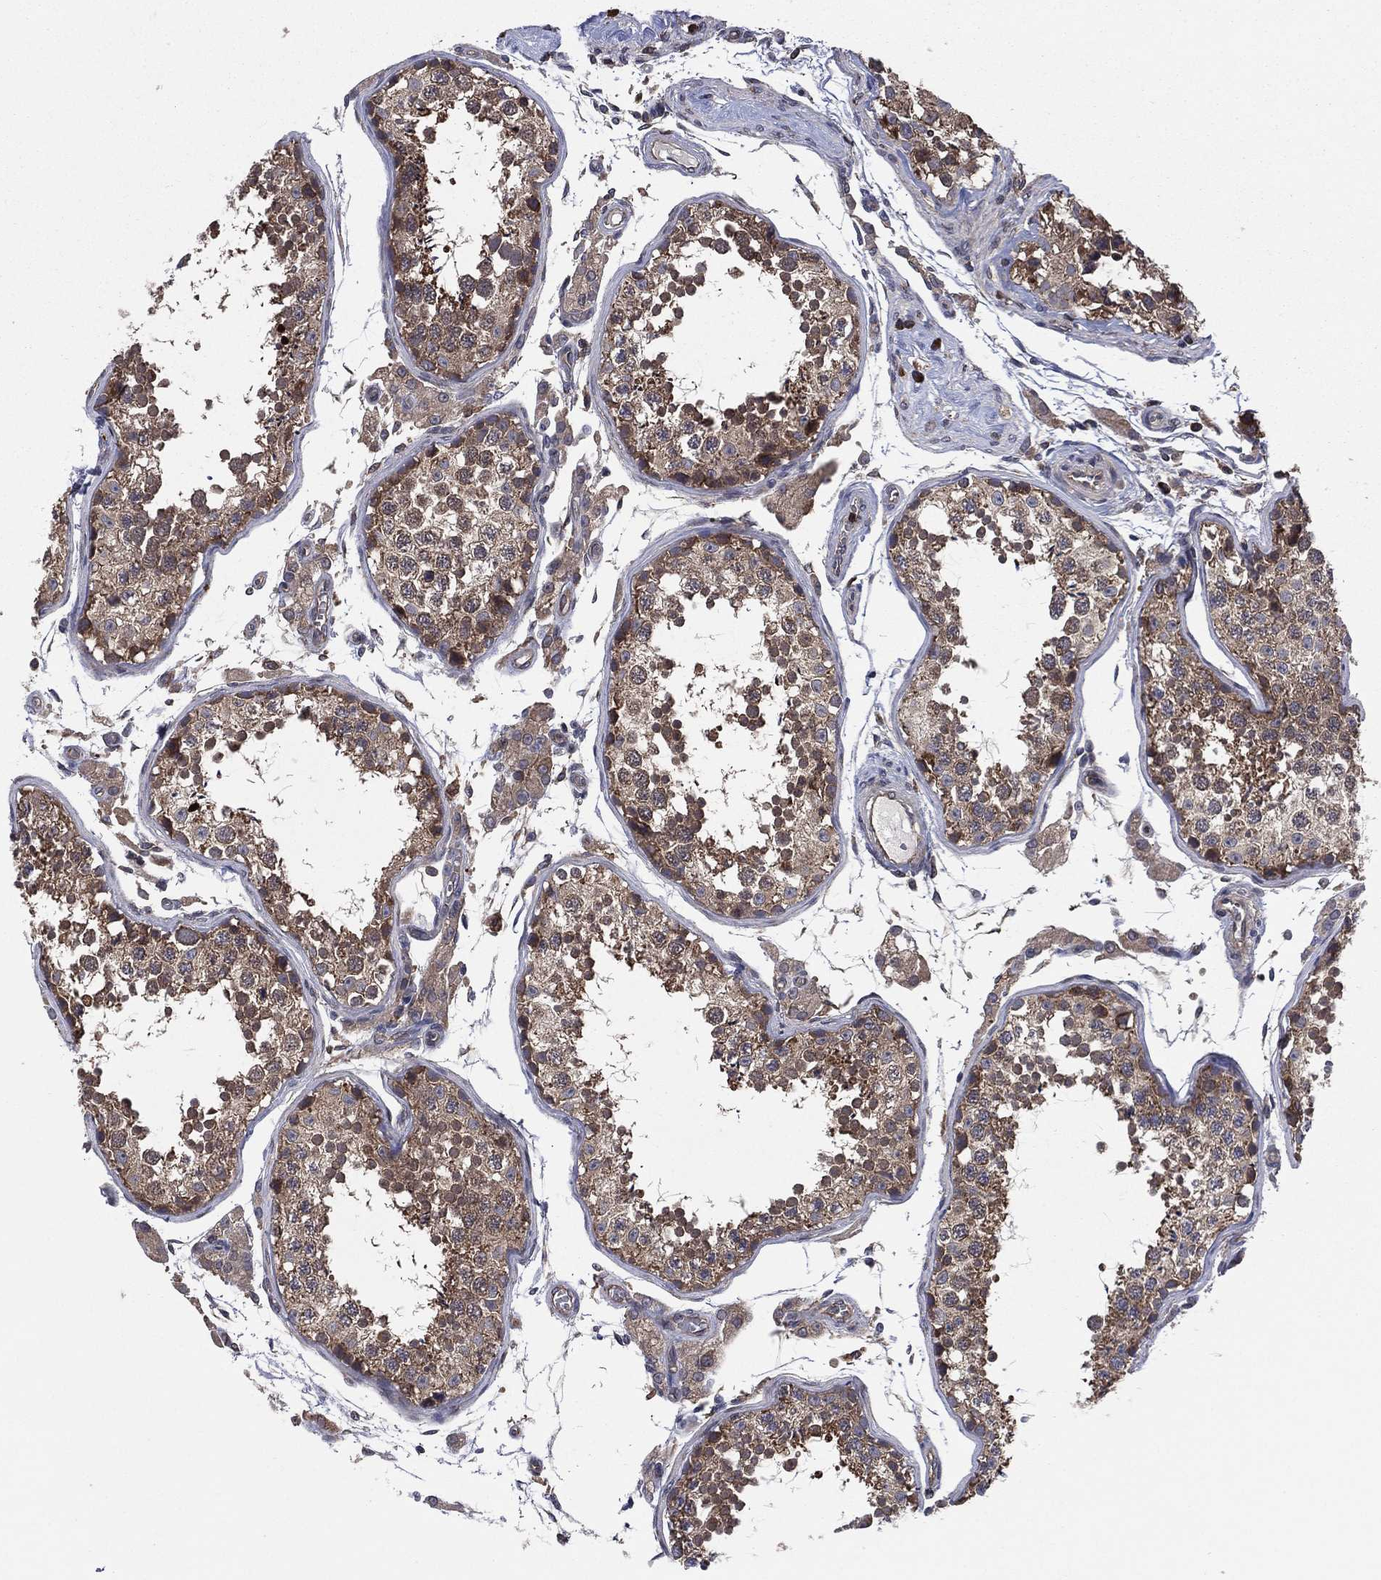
{"staining": {"intensity": "moderate", "quantity": "25%-75%", "location": "cytoplasmic/membranous"}, "tissue": "testis", "cell_type": "Cells in seminiferous ducts", "image_type": "normal", "snomed": [{"axis": "morphology", "description": "Normal tissue, NOS"}, {"axis": "topography", "description": "Testis"}], "caption": "DAB immunohistochemical staining of benign testis displays moderate cytoplasmic/membranous protein expression in approximately 25%-75% of cells in seminiferous ducts.", "gene": "C2orf76", "patient": {"sex": "male", "age": 29}}